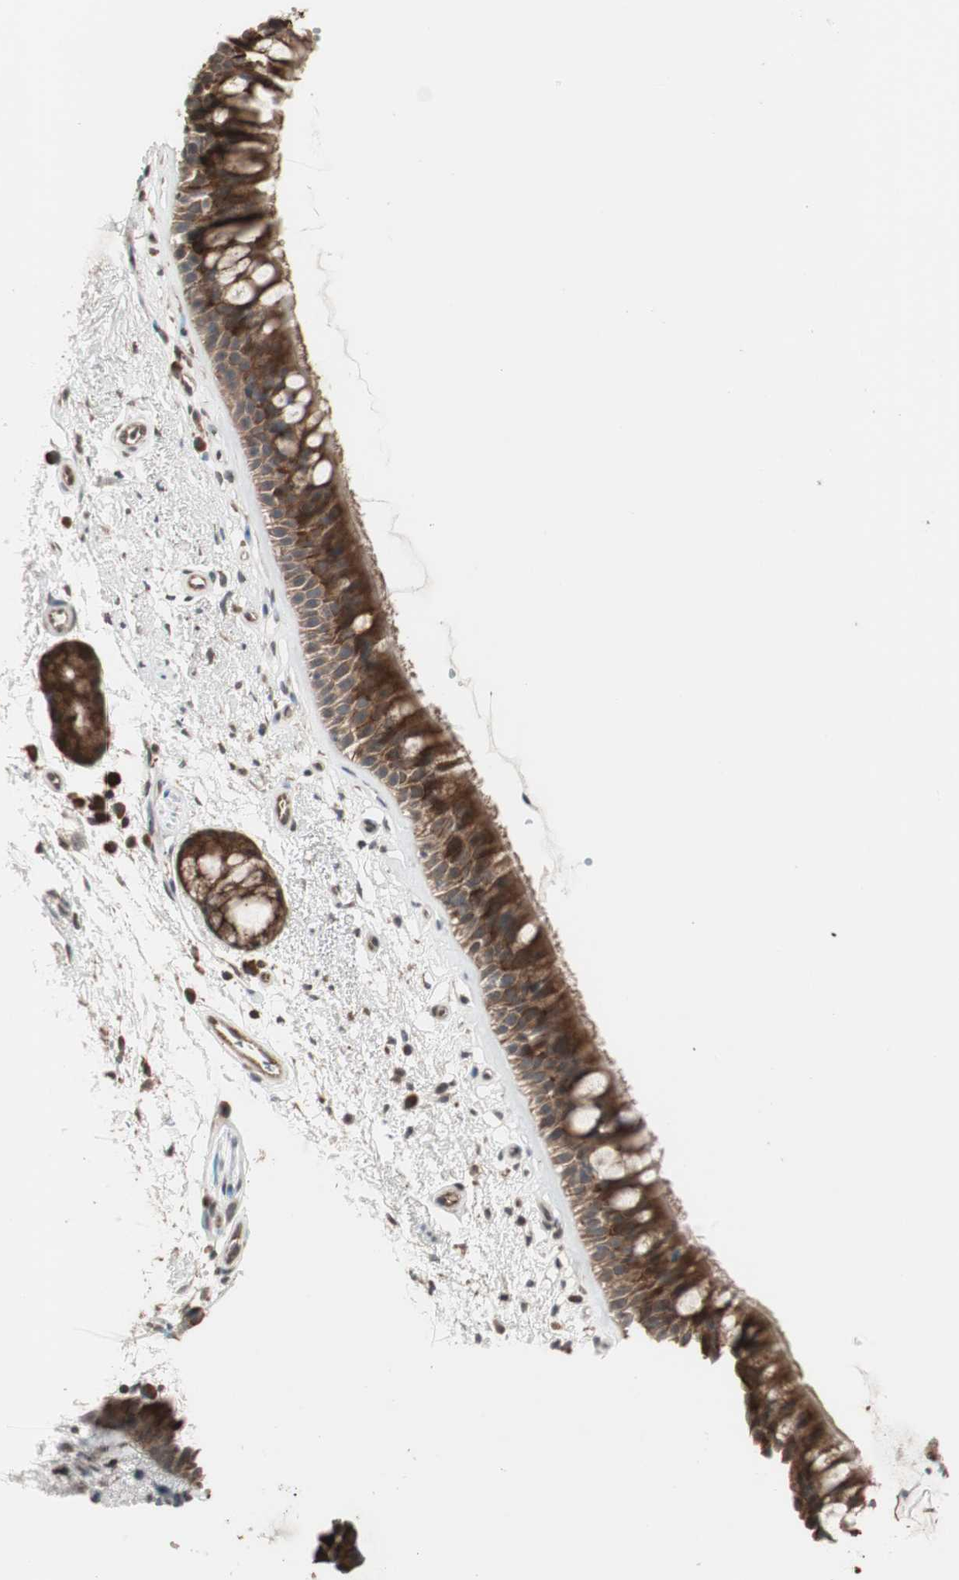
{"staining": {"intensity": "strong", "quantity": ">75%", "location": "cytoplasmic/membranous"}, "tissue": "bronchus", "cell_type": "Respiratory epithelial cells", "image_type": "normal", "snomed": [{"axis": "morphology", "description": "Normal tissue, NOS"}, {"axis": "topography", "description": "Bronchus"}], "caption": "A brown stain shows strong cytoplasmic/membranous staining of a protein in respiratory epithelial cells of benign bronchus.", "gene": "FBXO5", "patient": {"sex": "female", "age": 54}}